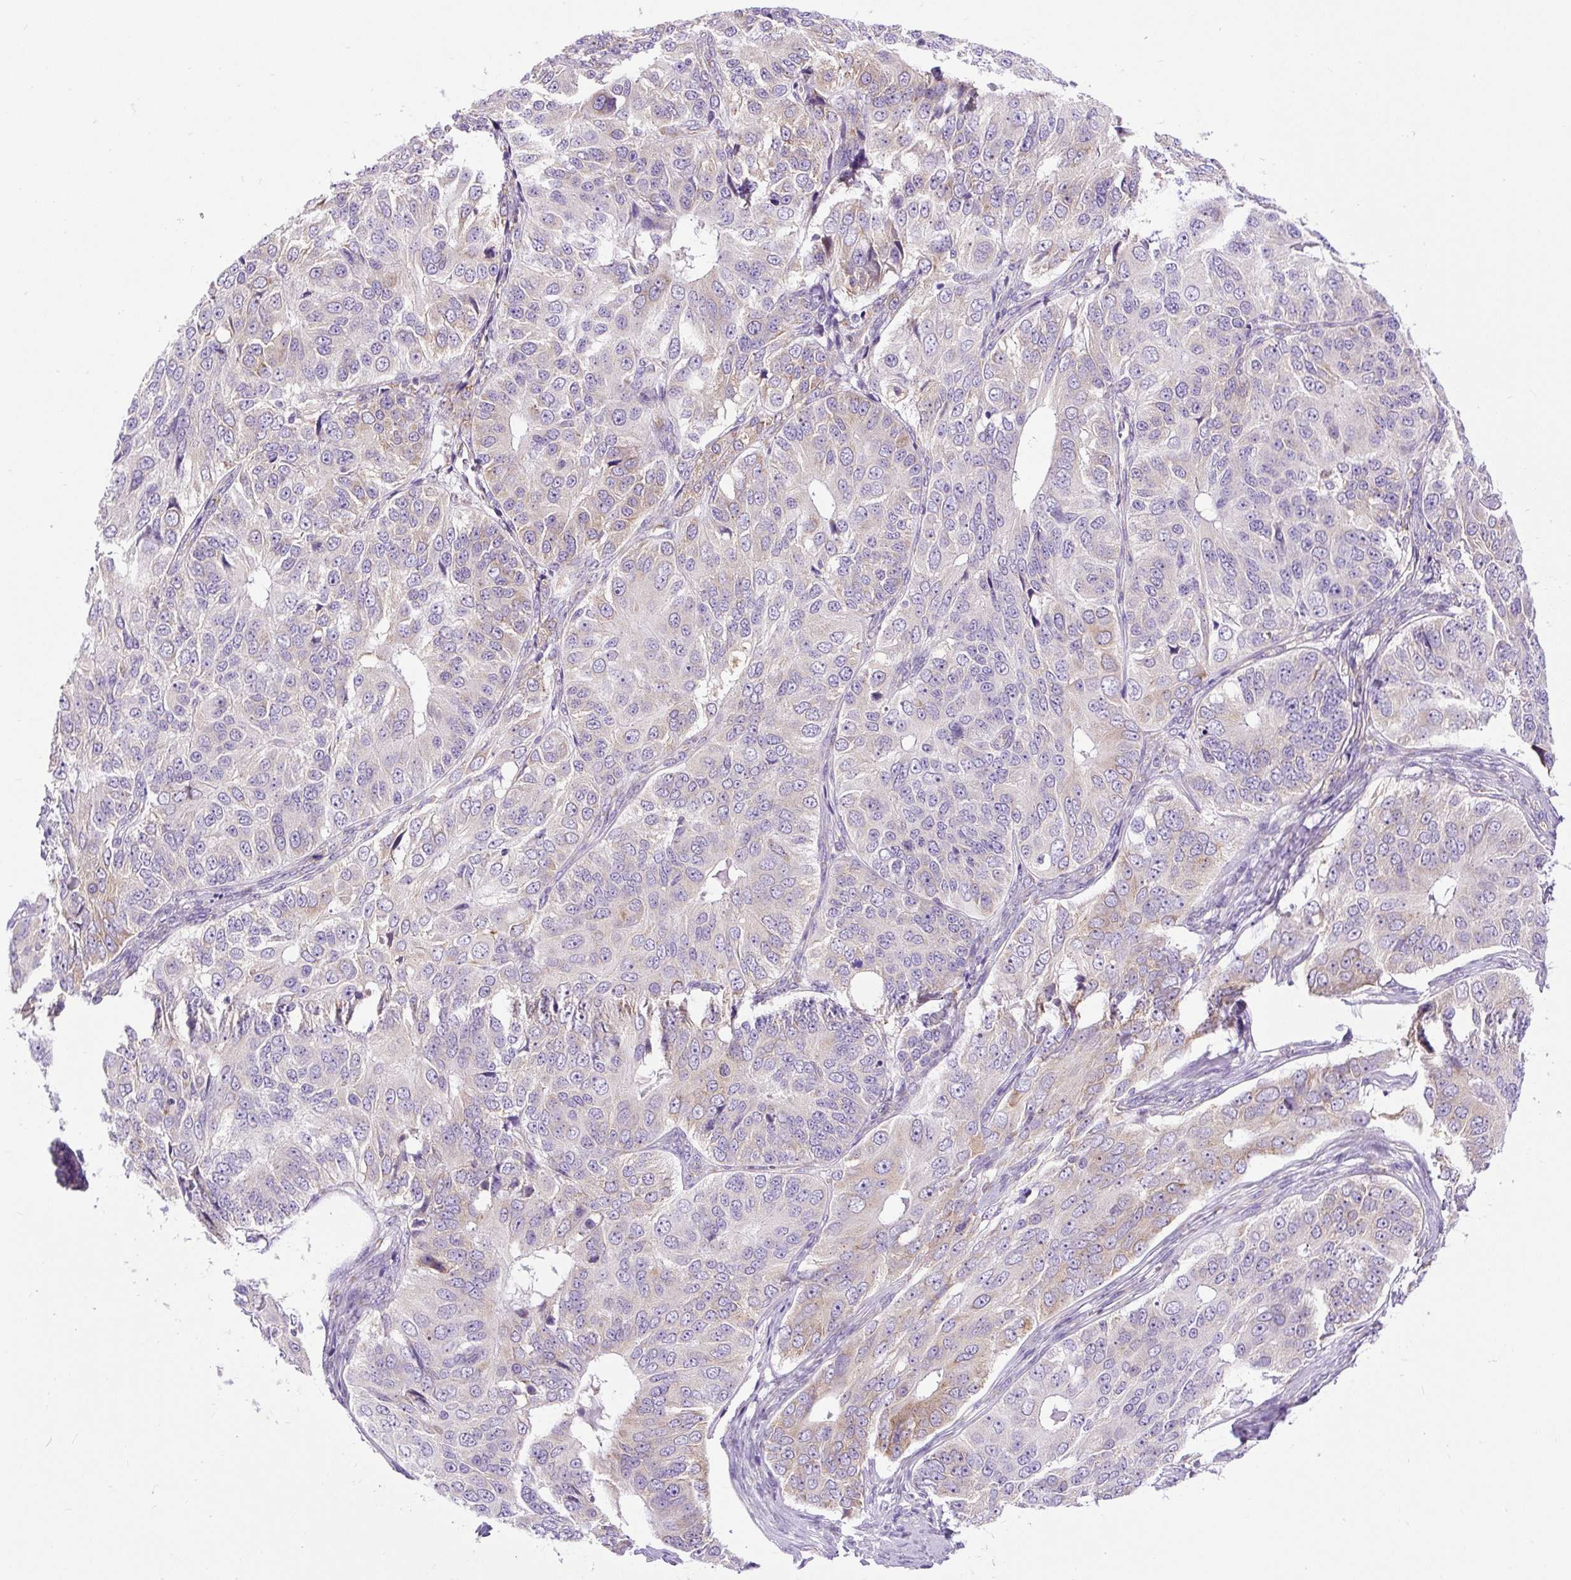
{"staining": {"intensity": "moderate", "quantity": "<25%", "location": "cytoplasmic/membranous"}, "tissue": "ovarian cancer", "cell_type": "Tumor cells", "image_type": "cancer", "snomed": [{"axis": "morphology", "description": "Carcinoma, endometroid"}, {"axis": "topography", "description": "Ovary"}], "caption": "Approximately <25% of tumor cells in human ovarian cancer (endometroid carcinoma) display moderate cytoplasmic/membranous protein staining as visualized by brown immunohistochemical staining.", "gene": "DDOST", "patient": {"sex": "female", "age": 51}}